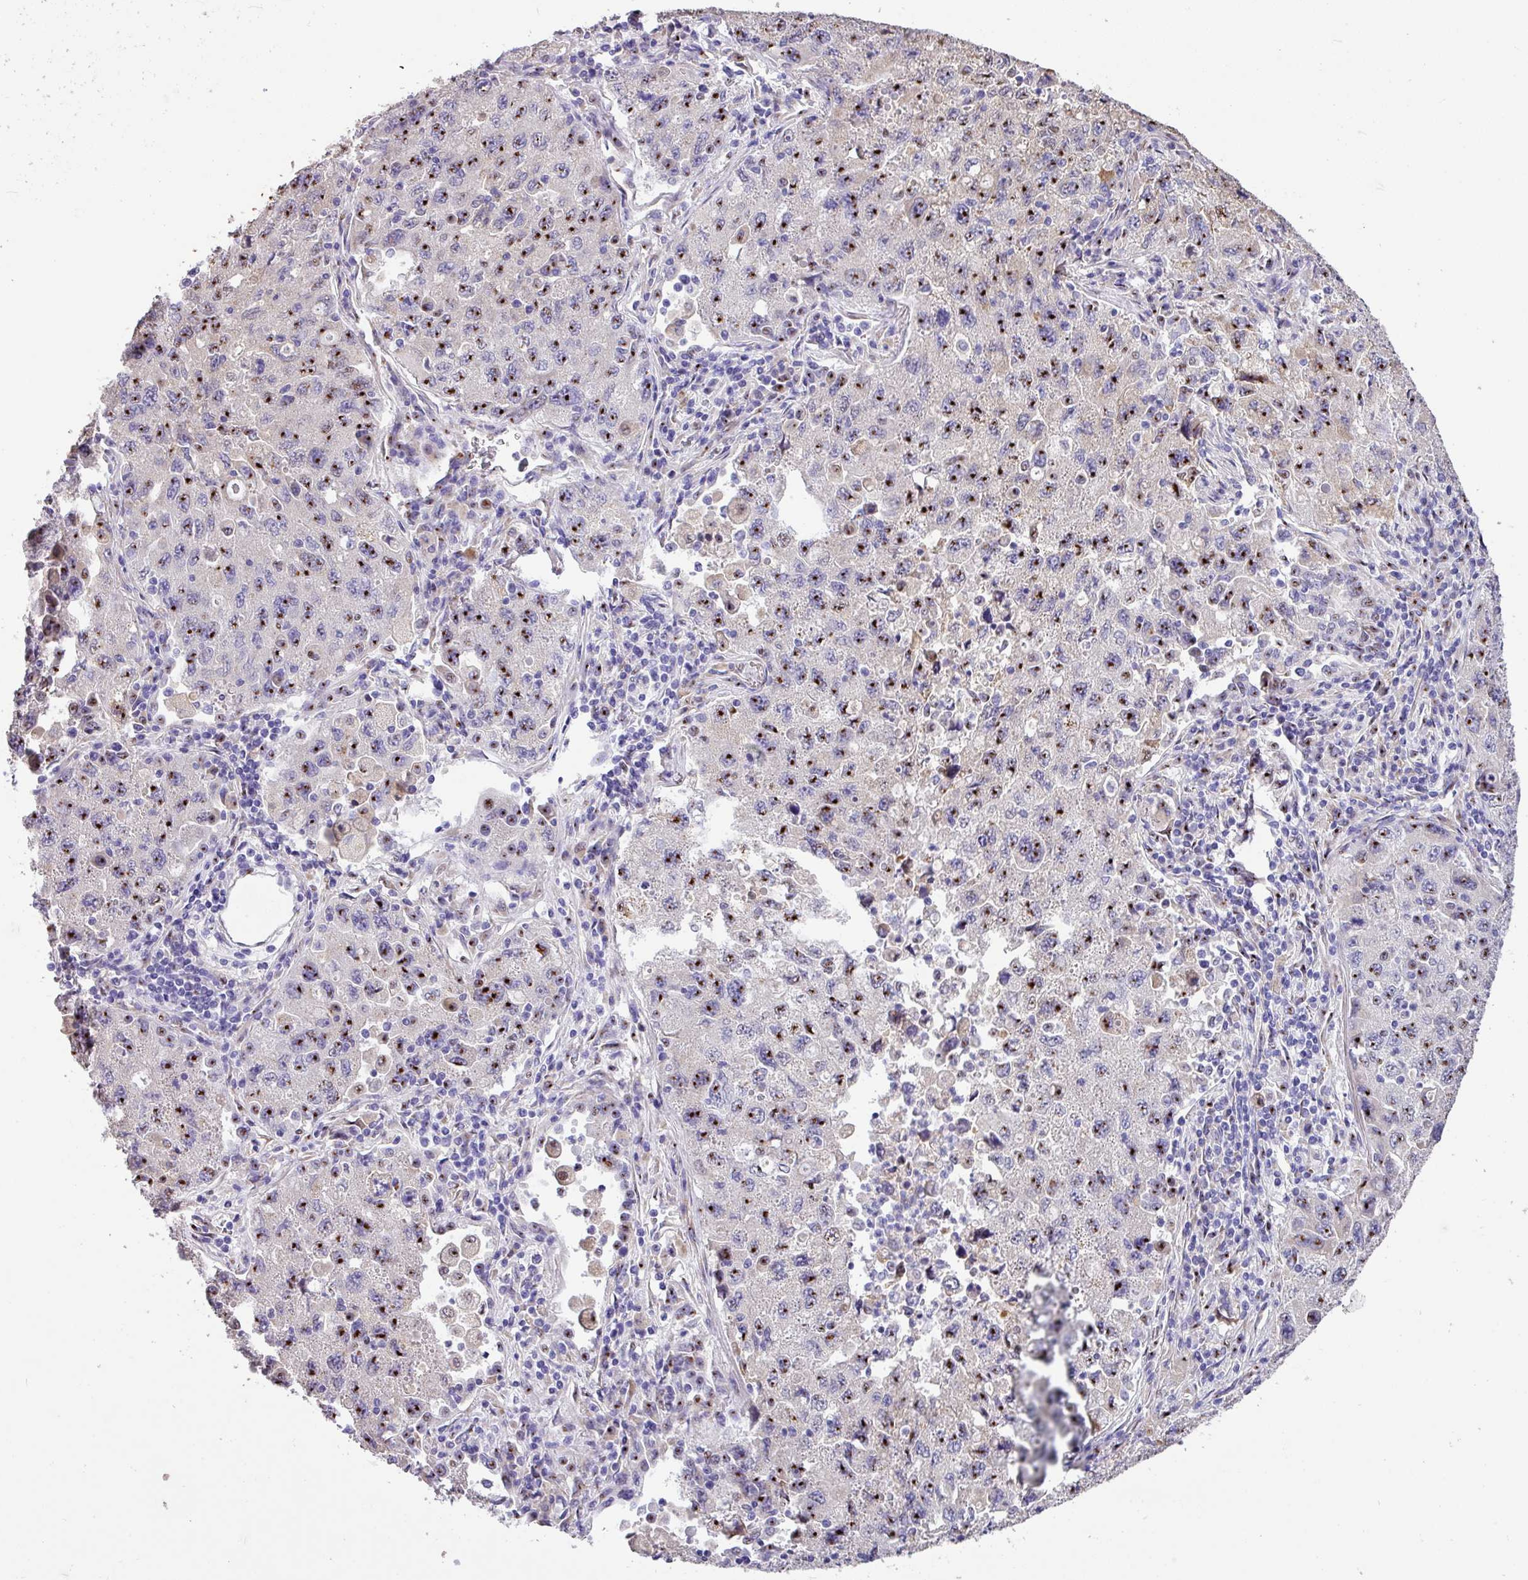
{"staining": {"intensity": "moderate", "quantity": "25%-75%", "location": "nuclear"}, "tissue": "lung cancer", "cell_type": "Tumor cells", "image_type": "cancer", "snomed": [{"axis": "morphology", "description": "Adenocarcinoma, NOS"}, {"axis": "topography", "description": "Lung"}], "caption": "Lung cancer (adenocarcinoma) stained for a protein (brown) shows moderate nuclear positive staining in about 25%-75% of tumor cells.", "gene": "ZG16", "patient": {"sex": "female", "age": 57}}